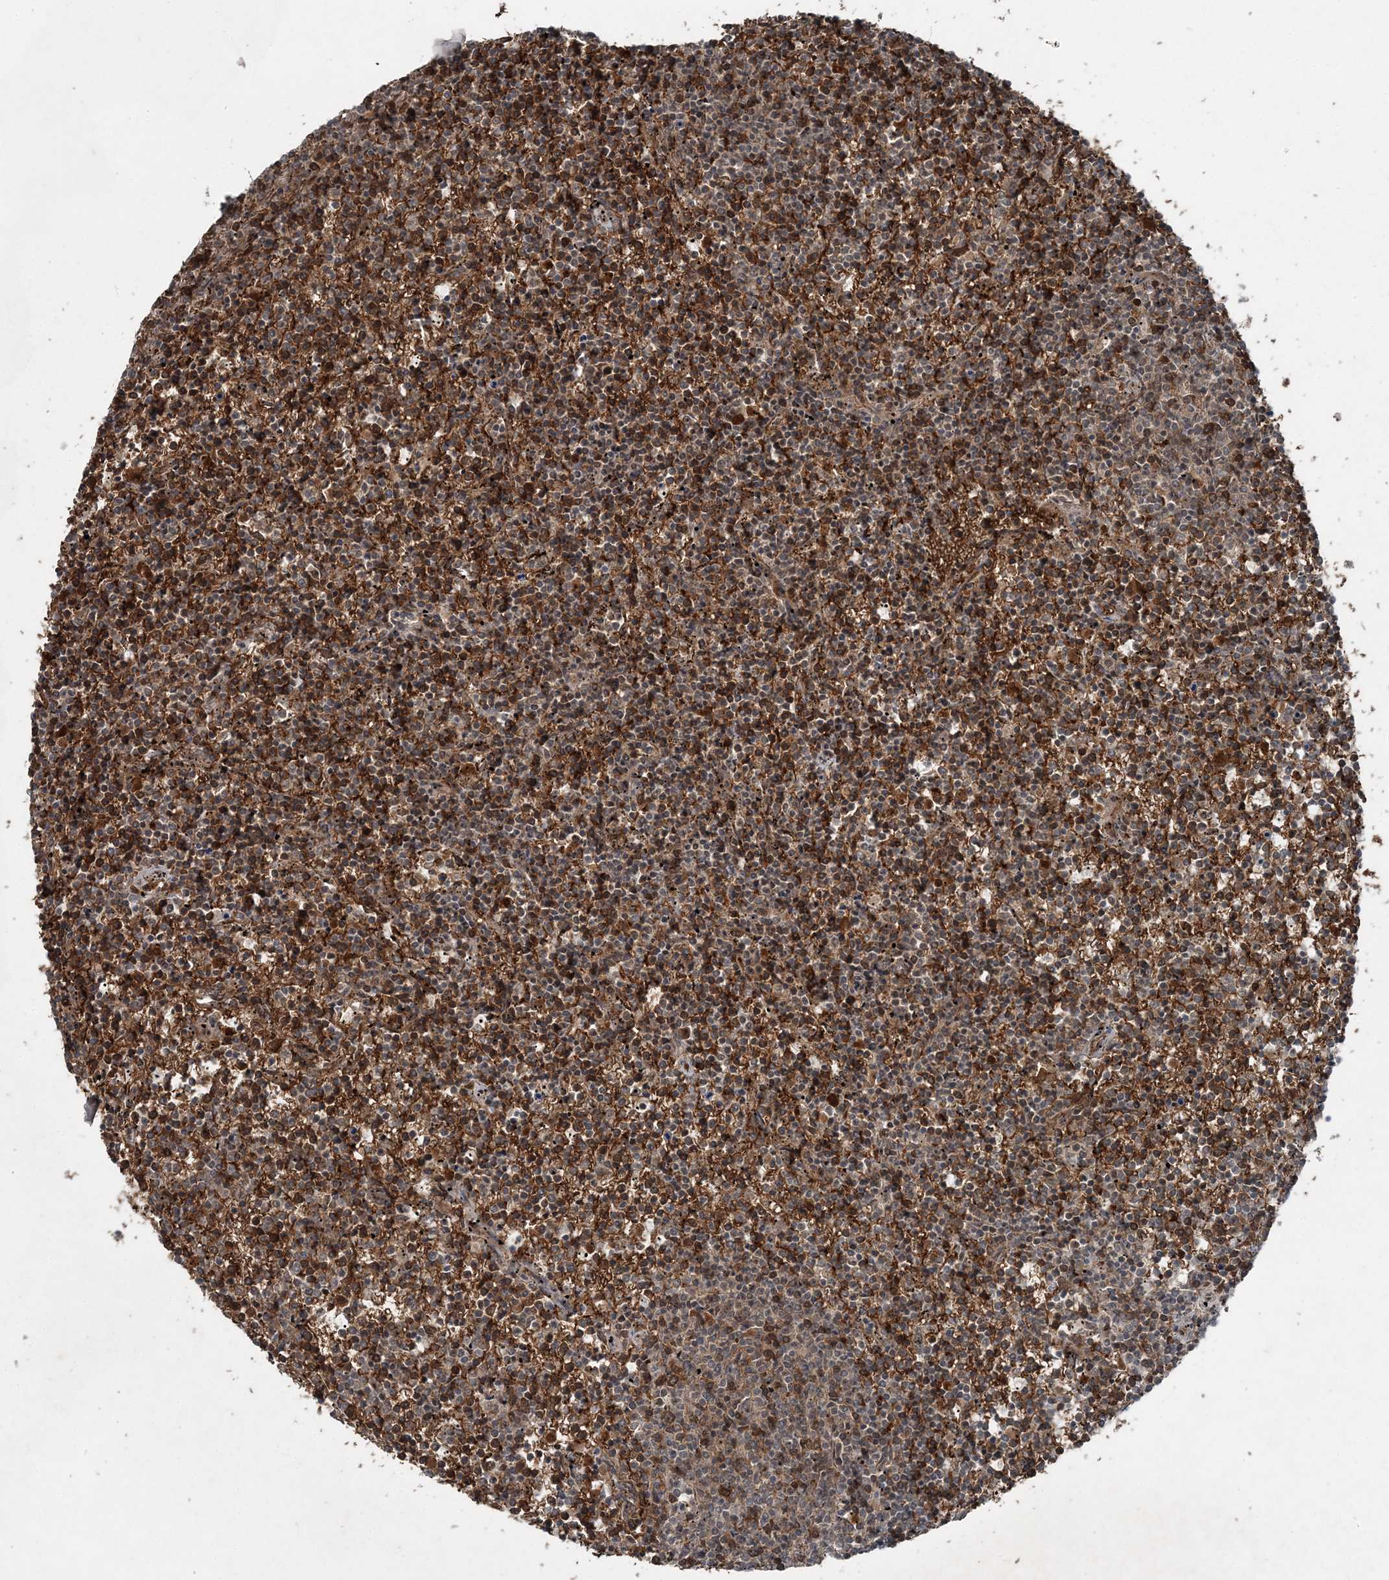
{"staining": {"intensity": "moderate", "quantity": ">75%", "location": "cytoplasmic/membranous"}, "tissue": "lymphoma", "cell_type": "Tumor cells", "image_type": "cancer", "snomed": [{"axis": "morphology", "description": "Malignant lymphoma, non-Hodgkin's type, Low grade"}, {"axis": "topography", "description": "Spleen"}], "caption": "Immunohistochemical staining of human malignant lymphoma, non-Hodgkin's type (low-grade) shows moderate cytoplasmic/membranous protein staining in about >75% of tumor cells.", "gene": "FBXL17", "patient": {"sex": "female", "age": 50}}